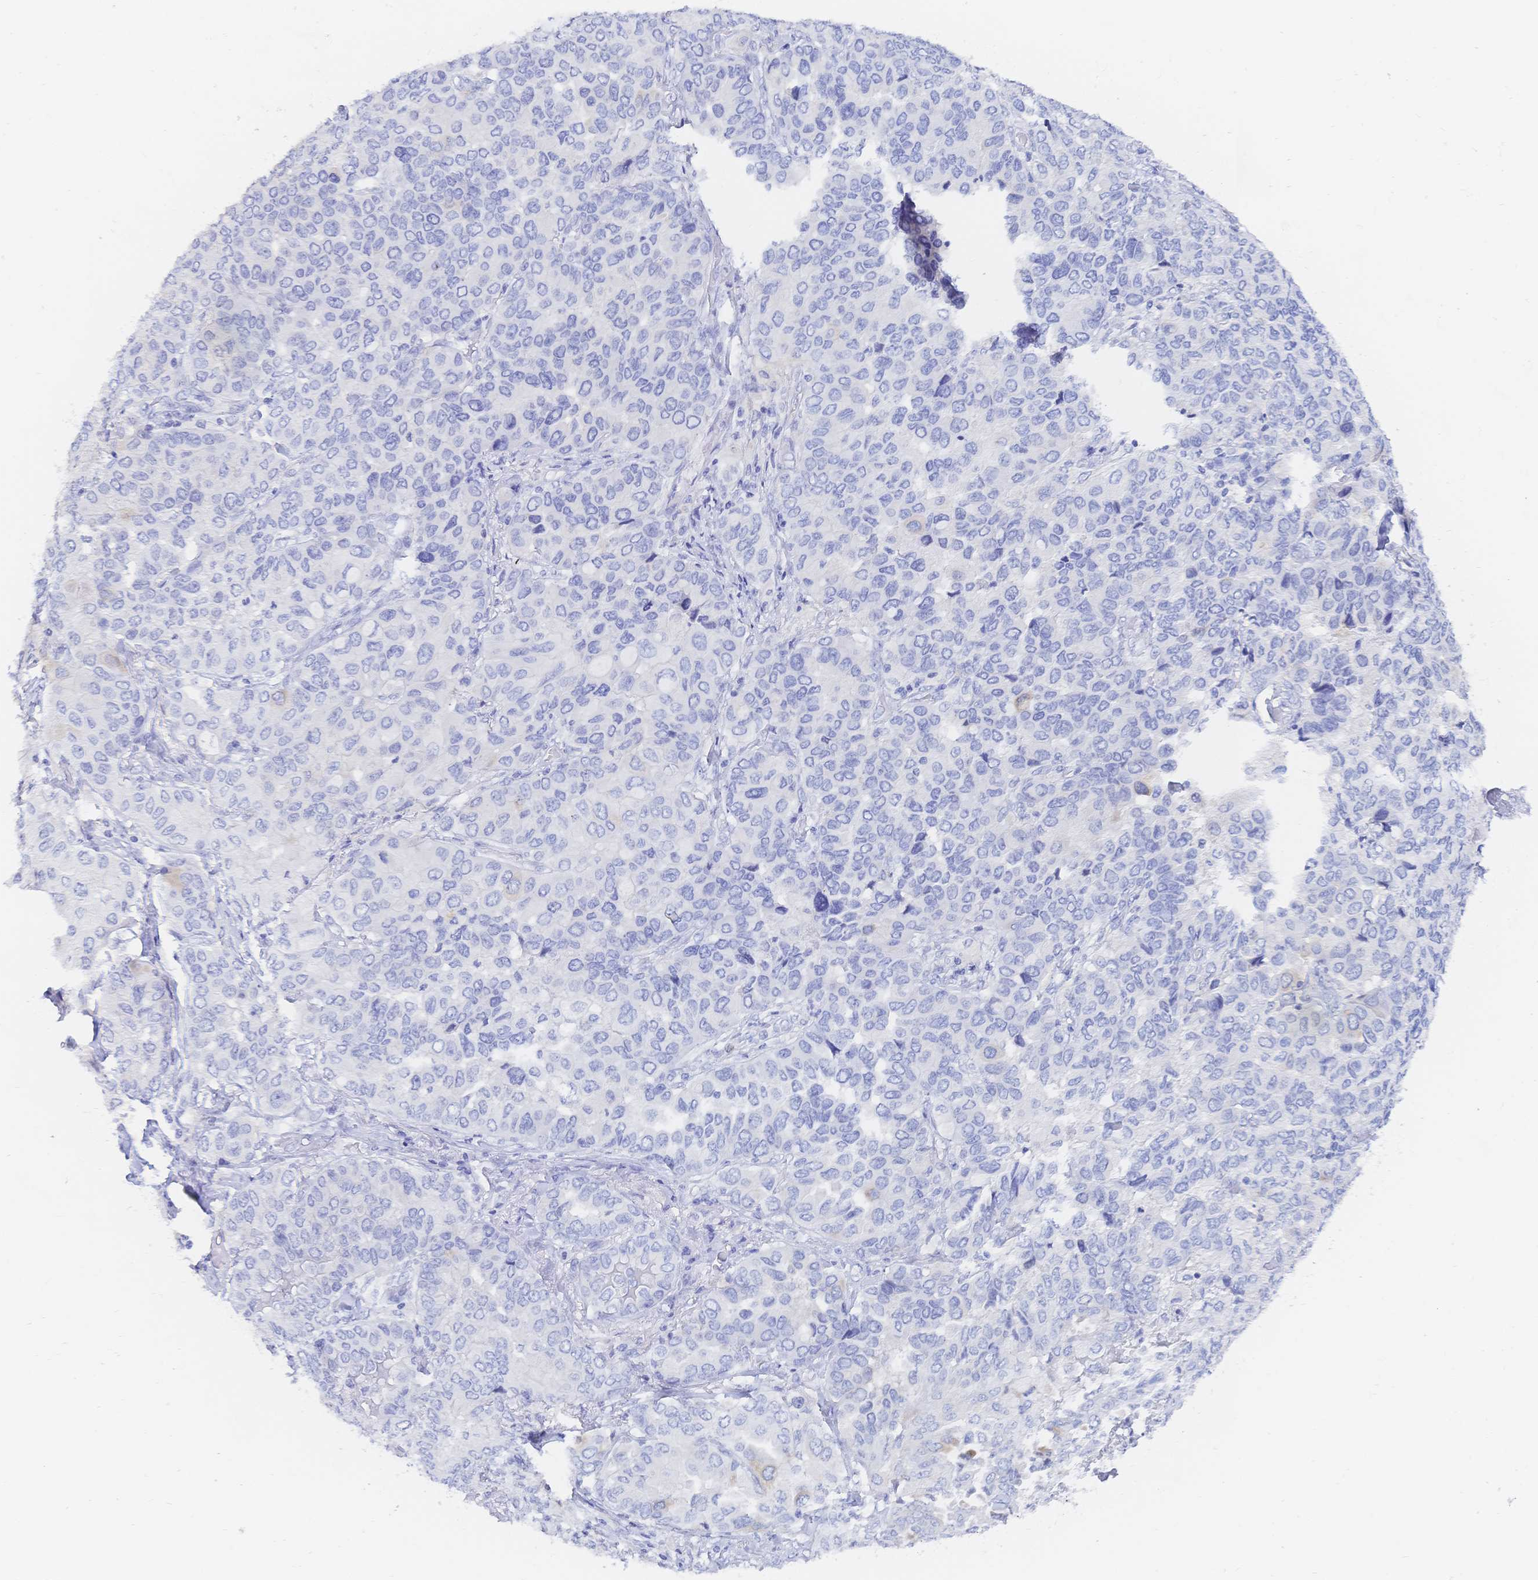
{"staining": {"intensity": "negative", "quantity": "none", "location": "none"}, "tissue": "lung cancer", "cell_type": "Tumor cells", "image_type": "cancer", "snomed": [{"axis": "morphology", "description": "Aneuploidy"}, {"axis": "morphology", "description": "Adenocarcinoma, NOS"}, {"axis": "morphology", "description": "Adenocarcinoma, metastatic, NOS"}, {"axis": "topography", "description": "Lymph node"}, {"axis": "topography", "description": "Lung"}], "caption": "This is an immunohistochemistry micrograph of lung metastatic adenocarcinoma. There is no positivity in tumor cells.", "gene": "RRM1", "patient": {"sex": "female", "age": 48}}